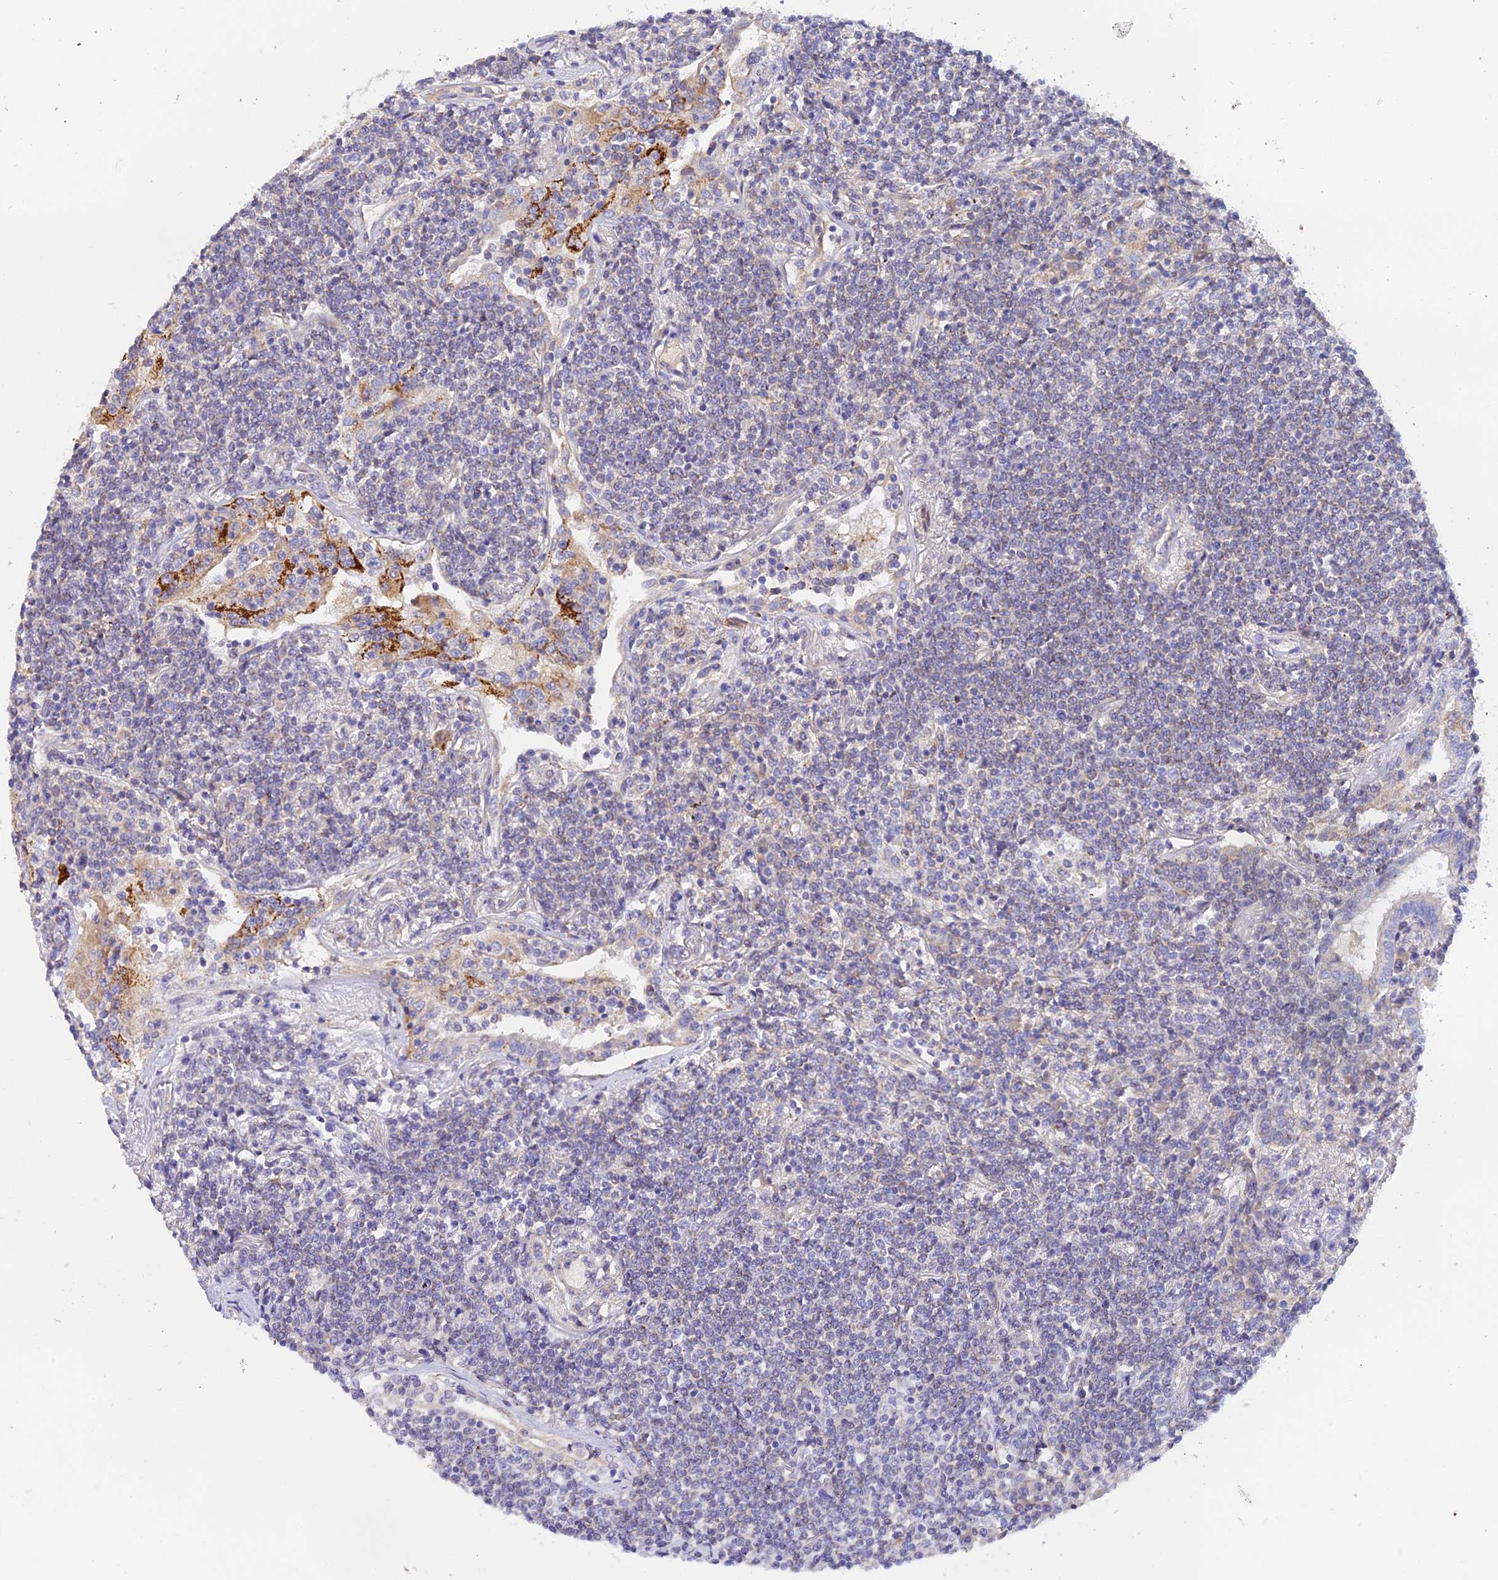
{"staining": {"intensity": "negative", "quantity": "none", "location": "none"}, "tissue": "lymphoma", "cell_type": "Tumor cells", "image_type": "cancer", "snomed": [{"axis": "morphology", "description": "Malignant lymphoma, non-Hodgkin's type, Low grade"}, {"axis": "topography", "description": "Lung"}], "caption": "Human lymphoma stained for a protein using IHC exhibits no expression in tumor cells.", "gene": "ACOT2", "patient": {"sex": "female", "age": 71}}